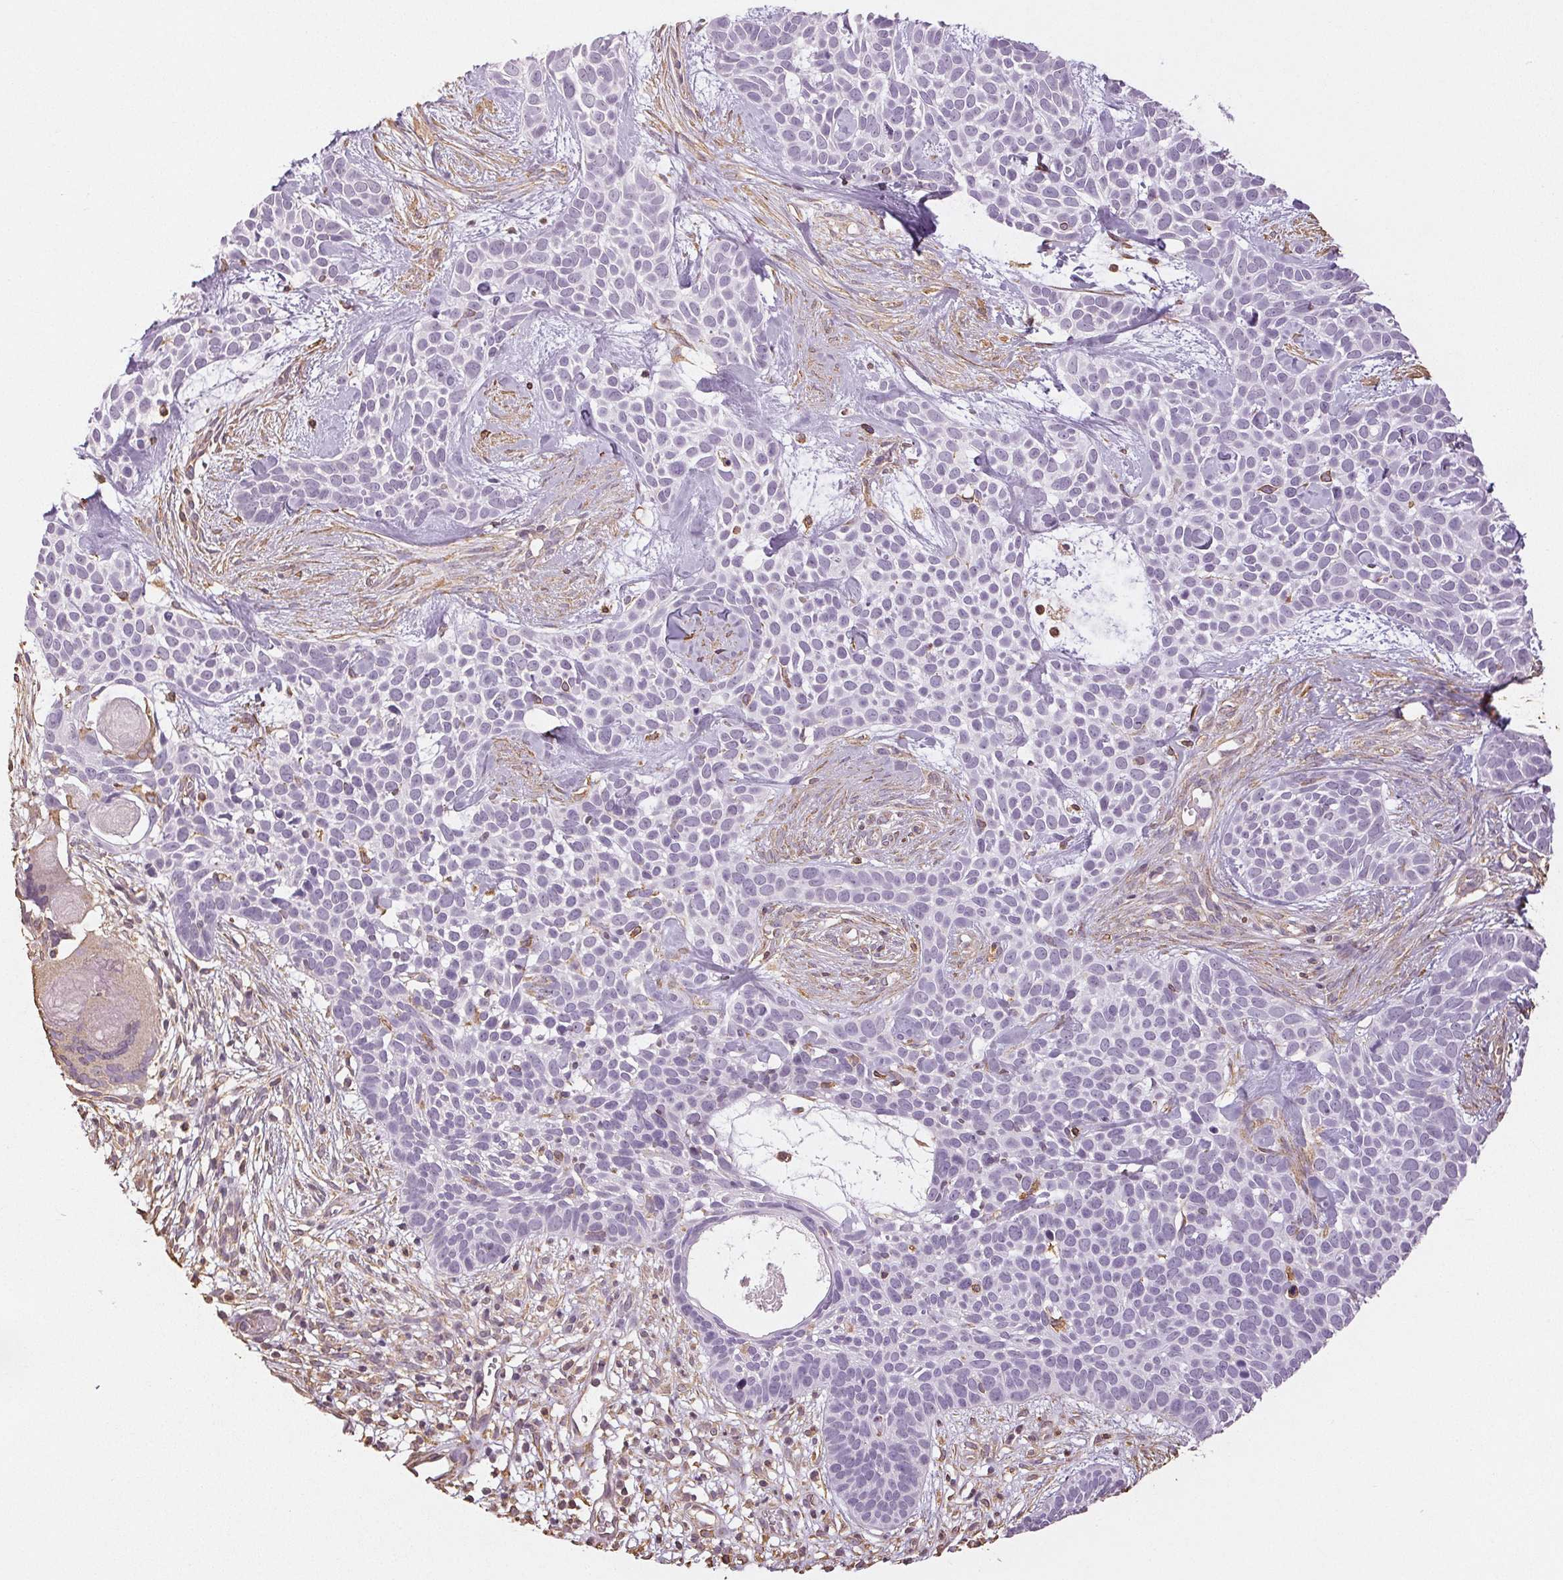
{"staining": {"intensity": "negative", "quantity": "none", "location": "none"}, "tissue": "skin cancer", "cell_type": "Tumor cells", "image_type": "cancer", "snomed": [{"axis": "morphology", "description": "Basal cell carcinoma"}, {"axis": "topography", "description": "Skin"}], "caption": "DAB immunohistochemical staining of skin cancer reveals no significant staining in tumor cells.", "gene": "COL7A1", "patient": {"sex": "male", "age": 69}}